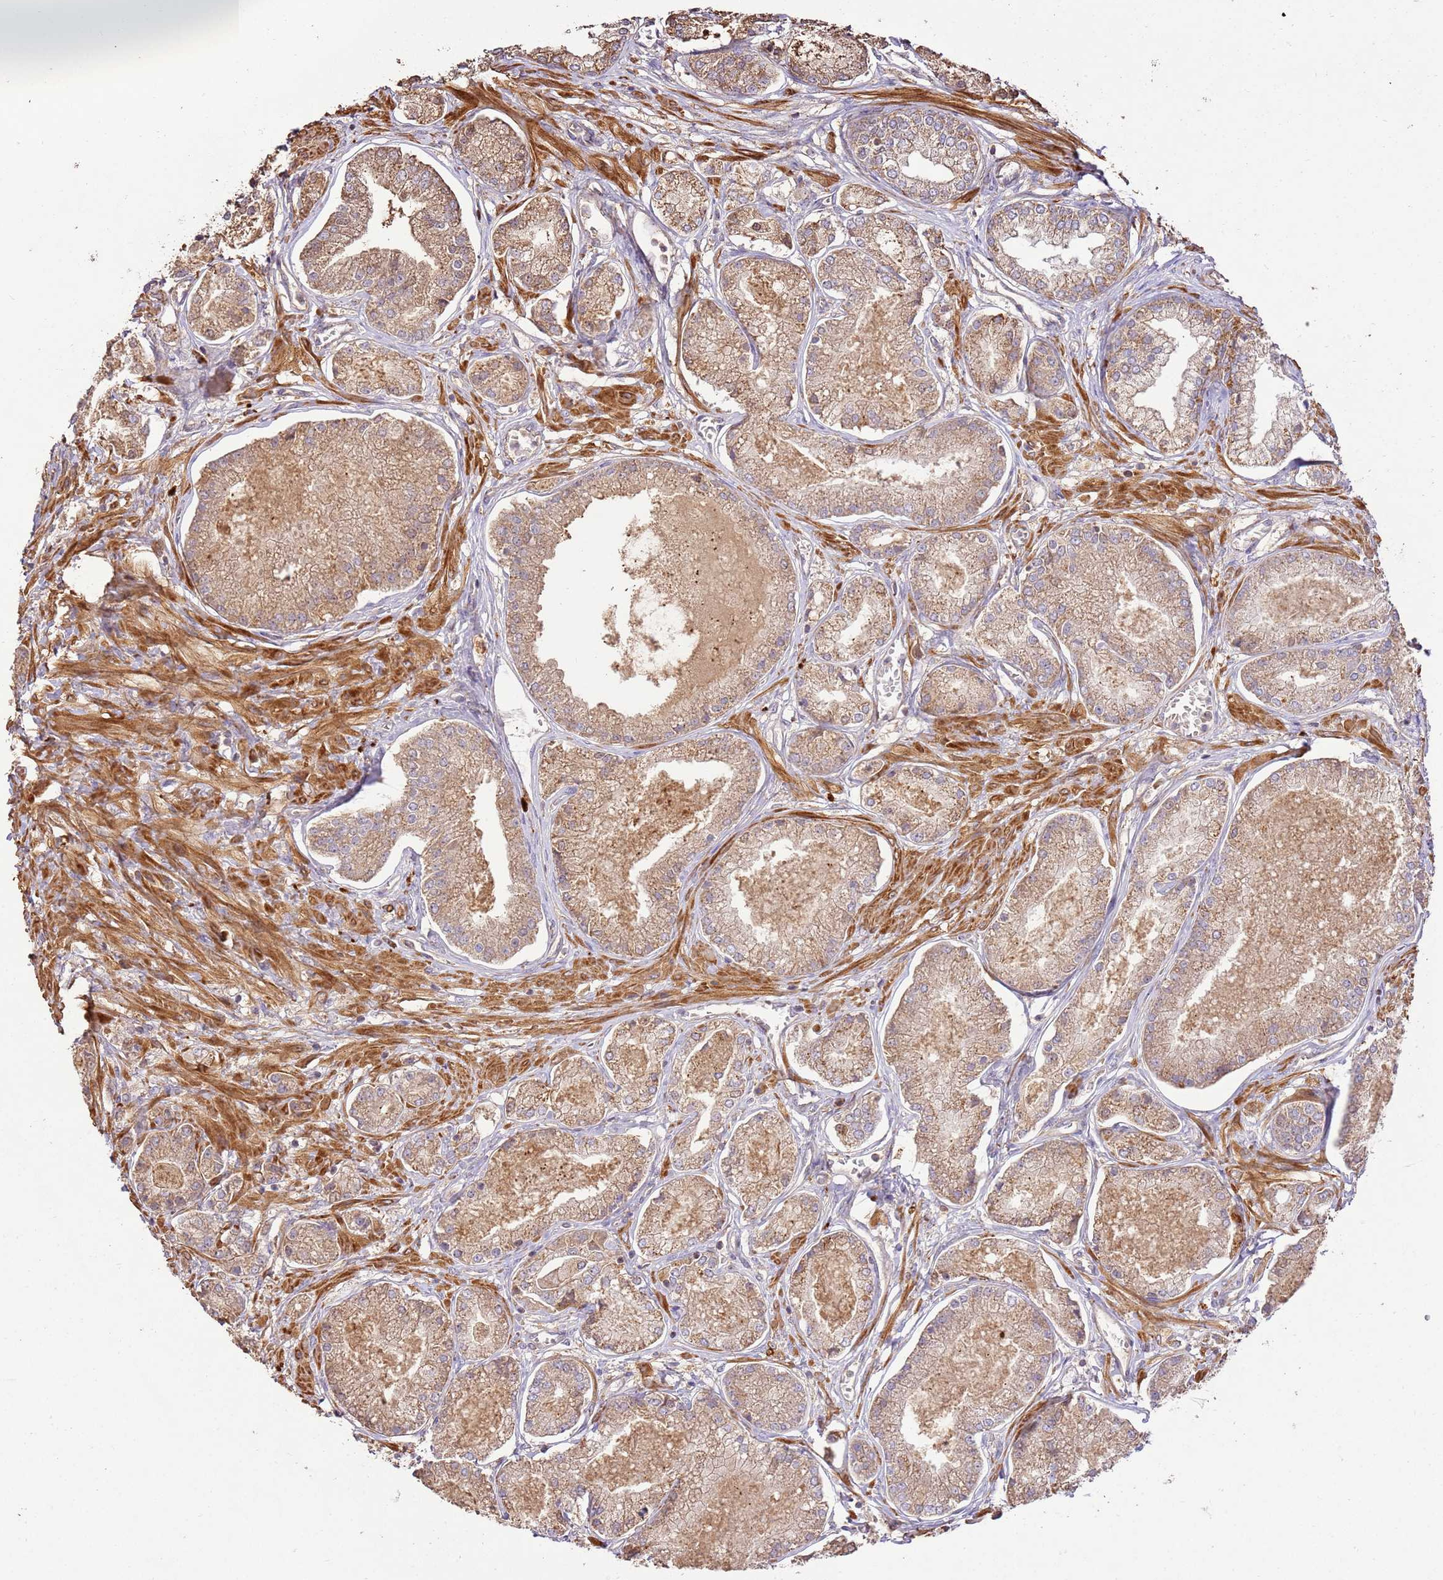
{"staining": {"intensity": "moderate", "quantity": ">75%", "location": "cytoplasmic/membranous"}, "tissue": "prostate cancer", "cell_type": "Tumor cells", "image_type": "cancer", "snomed": [{"axis": "morphology", "description": "Adenocarcinoma, NOS"}, {"axis": "topography", "description": "Prostate and seminal vesicle, NOS"}], "caption": "Brown immunohistochemical staining in adenocarcinoma (prostate) displays moderate cytoplasmic/membranous positivity in approximately >75% of tumor cells. The staining was performed using DAB (3,3'-diaminobenzidine) to visualize the protein expression in brown, while the nuclei were stained in blue with hematoxylin (Magnification: 20x).", "gene": "CEP55", "patient": {"sex": "male", "age": 76}}